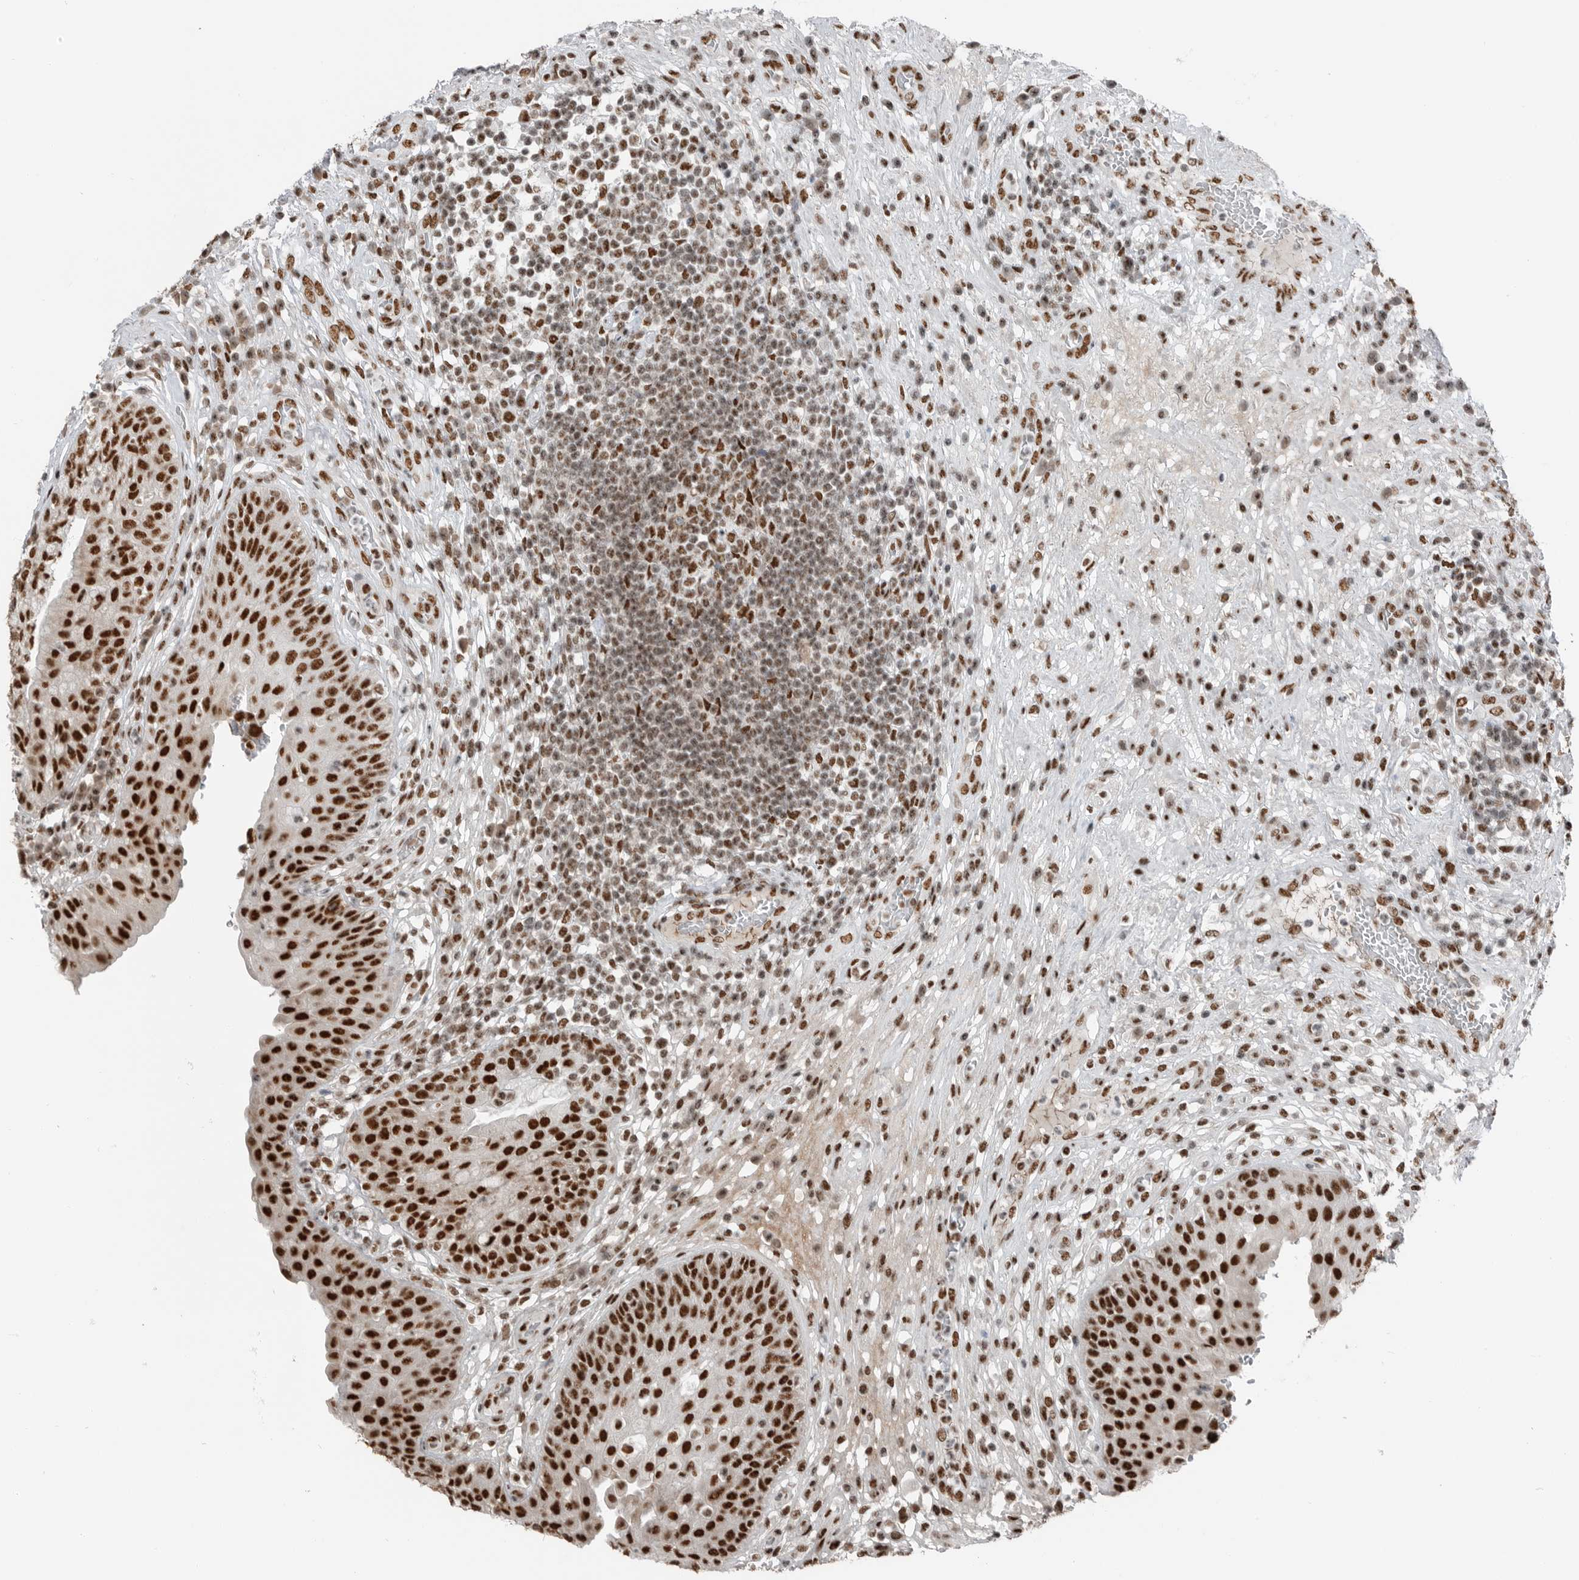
{"staining": {"intensity": "strong", "quantity": ">75%", "location": "nuclear"}, "tissue": "urinary bladder", "cell_type": "Urothelial cells", "image_type": "normal", "snomed": [{"axis": "morphology", "description": "Normal tissue, NOS"}, {"axis": "topography", "description": "Urinary bladder"}], "caption": "DAB (3,3'-diaminobenzidine) immunohistochemical staining of normal human urinary bladder reveals strong nuclear protein positivity in approximately >75% of urothelial cells.", "gene": "BLZF1", "patient": {"sex": "female", "age": 62}}